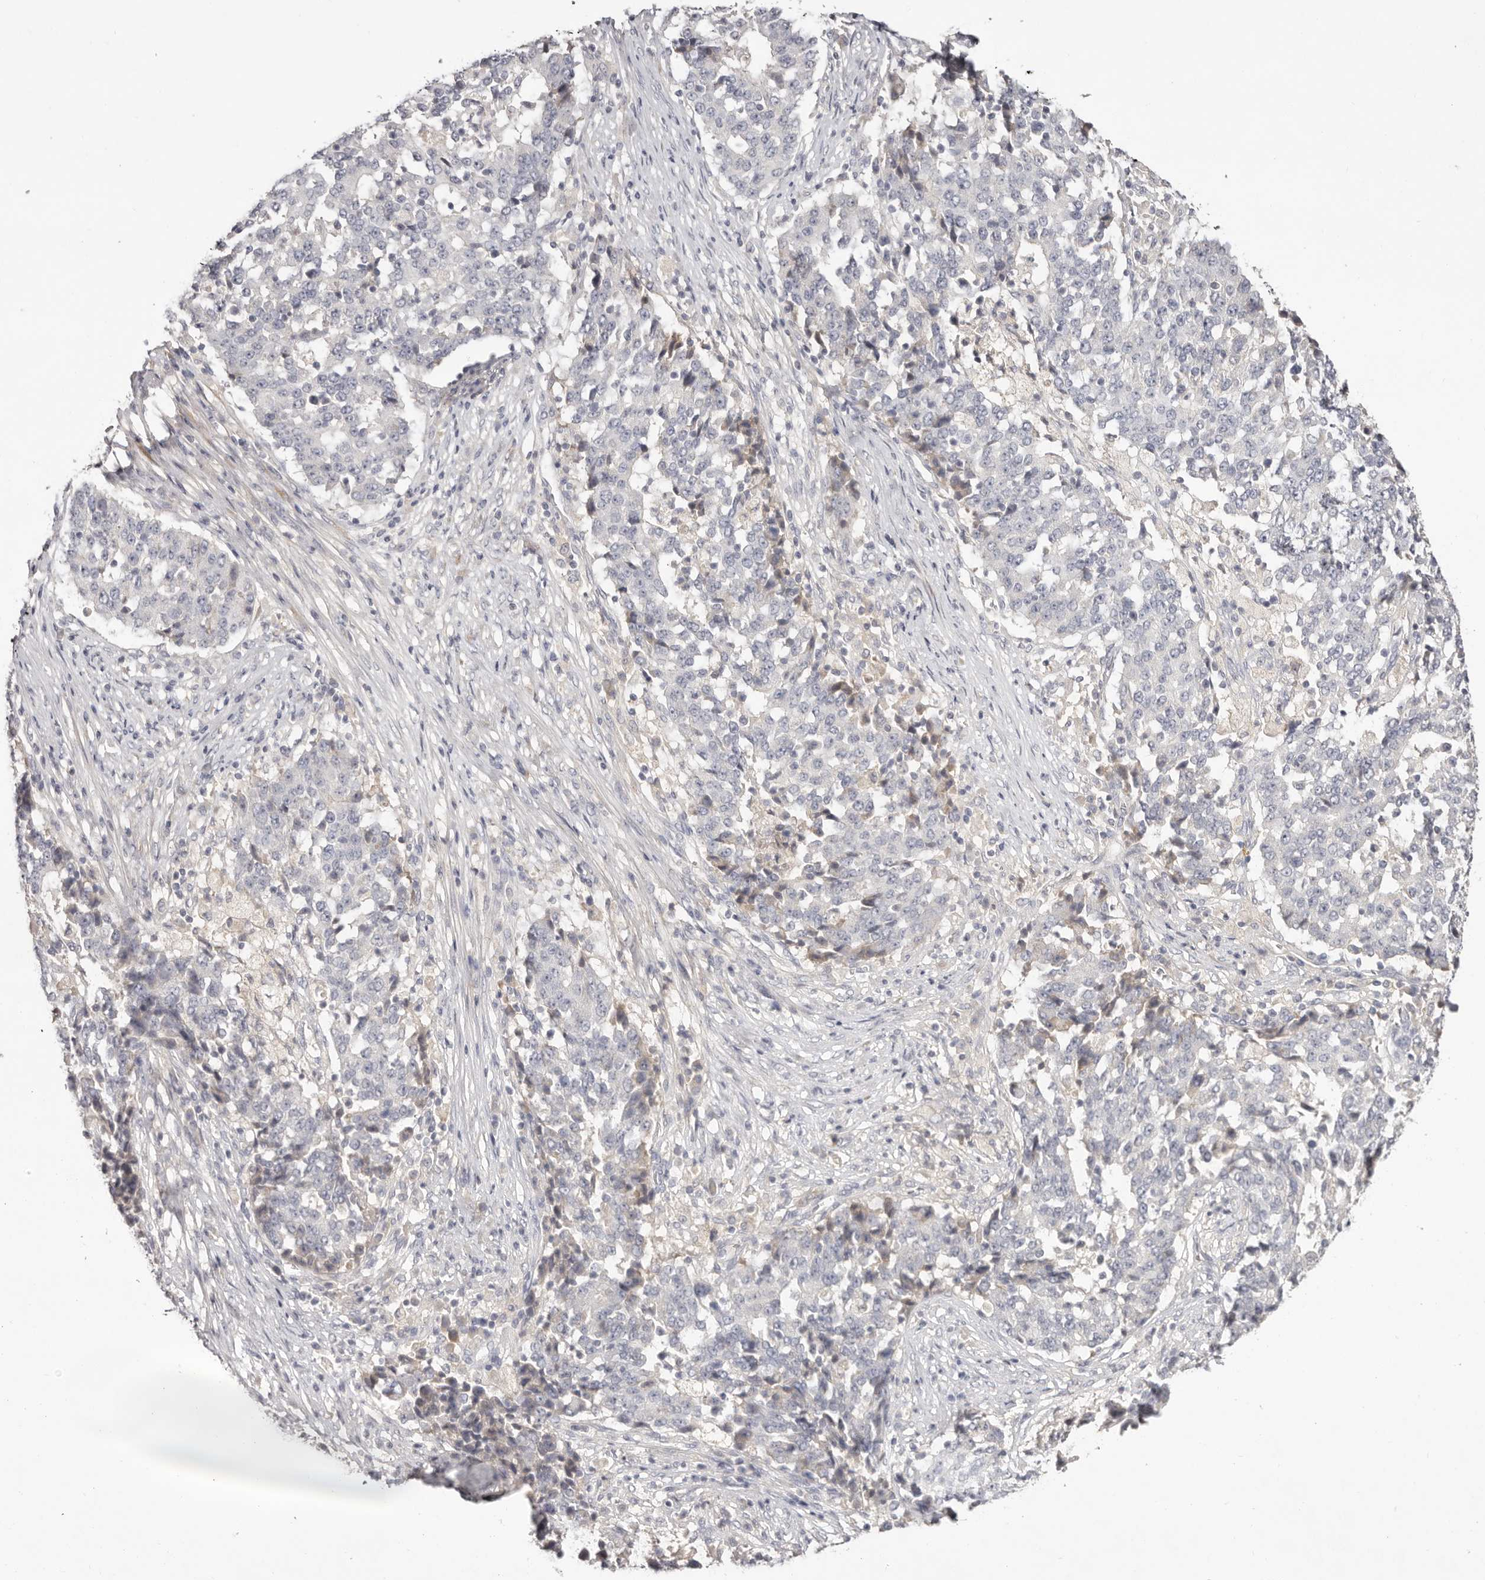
{"staining": {"intensity": "negative", "quantity": "none", "location": "none"}, "tissue": "stomach cancer", "cell_type": "Tumor cells", "image_type": "cancer", "snomed": [{"axis": "morphology", "description": "Adenocarcinoma, NOS"}, {"axis": "topography", "description": "Stomach"}], "caption": "Immunohistochemical staining of human stomach cancer (adenocarcinoma) demonstrates no significant positivity in tumor cells.", "gene": "SCUBE2", "patient": {"sex": "male", "age": 59}}